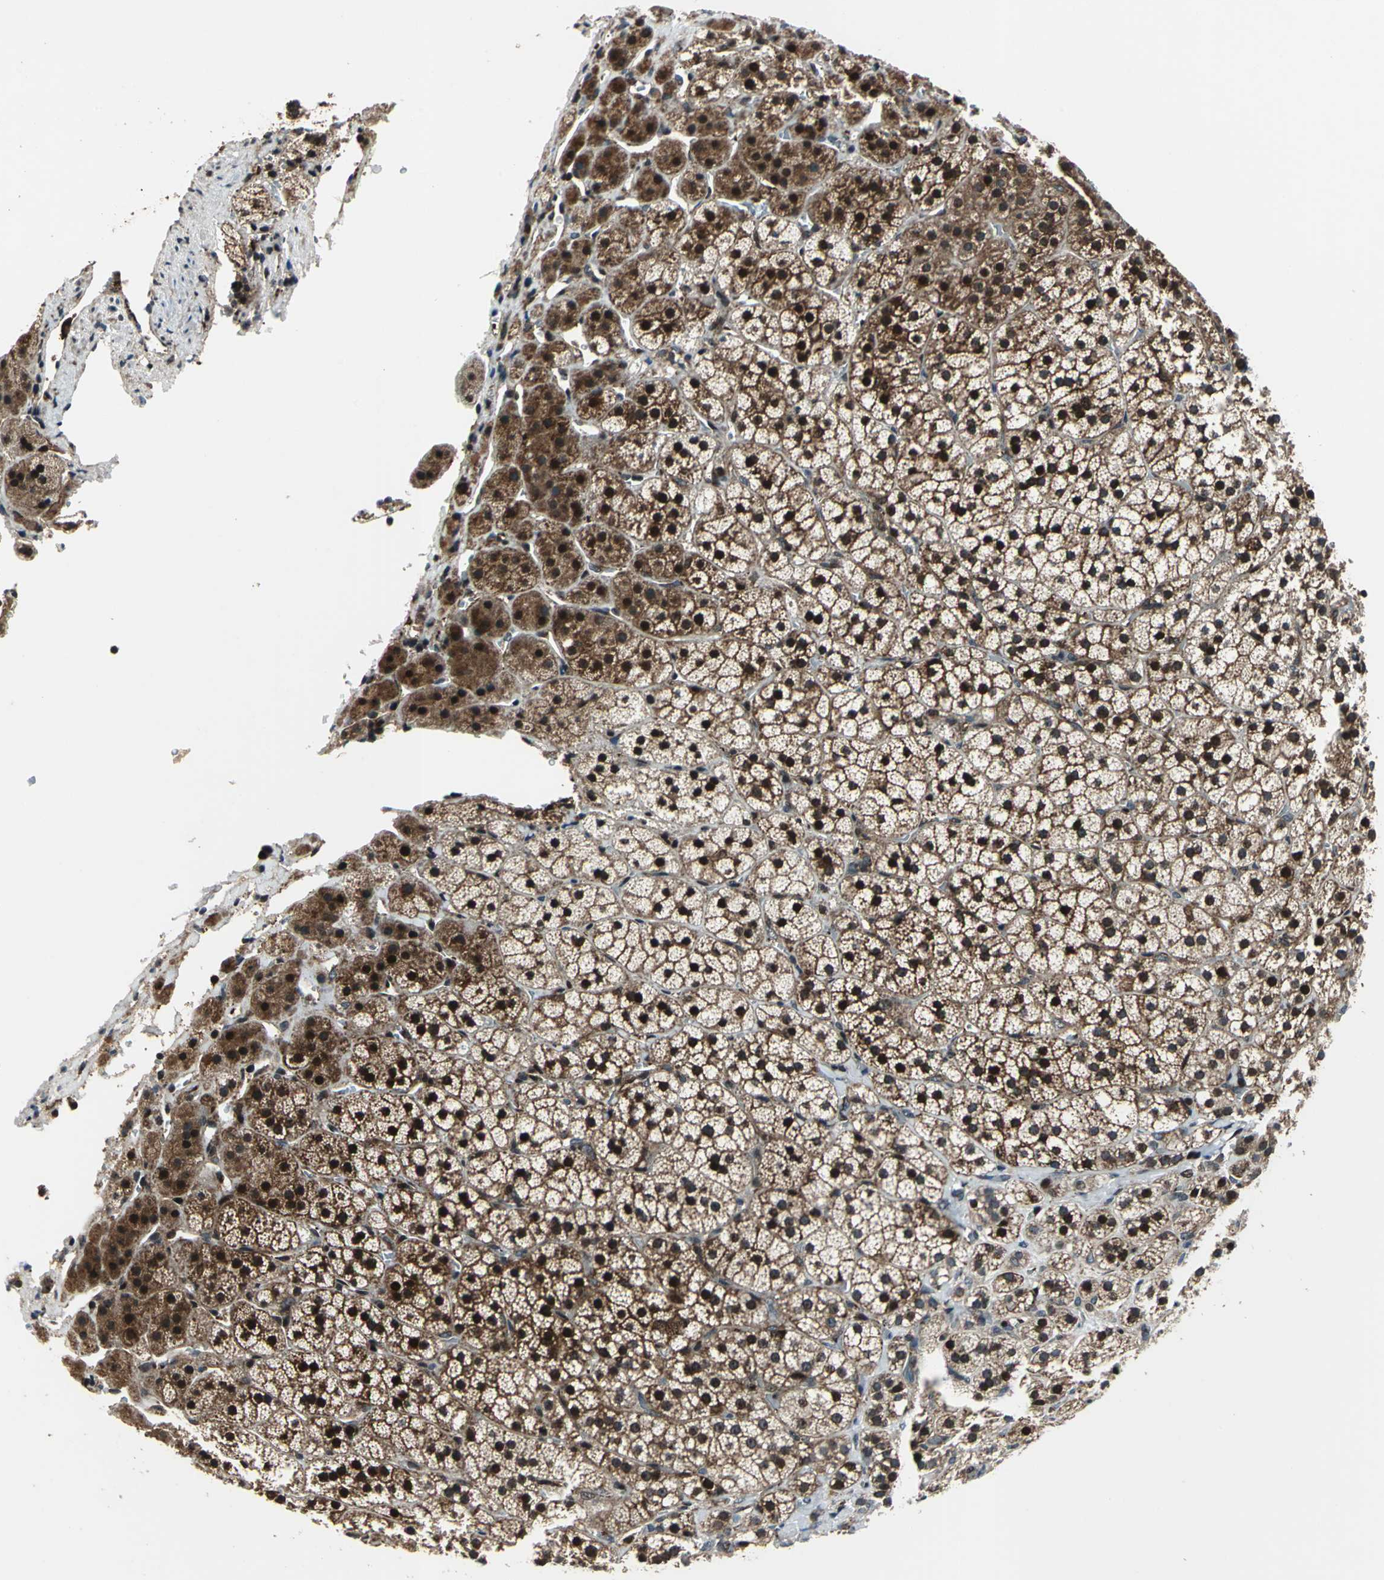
{"staining": {"intensity": "strong", "quantity": ">75%", "location": "cytoplasmic/membranous,nuclear"}, "tissue": "adrenal gland", "cell_type": "Glandular cells", "image_type": "normal", "snomed": [{"axis": "morphology", "description": "Normal tissue, NOS"}, {"axis": "topography", "description": "Adrenal gland"}], "caption": "Protein staining demonstrates strong cytoplasmic/membranous,nuclear staining in approximately >75% of glandular cells in normal adrenal gland. (Stains: DAB in brown, nuclei in blue, Microscopy: brightfield microscopy at high magnification).", "gene": "AATF", "patient": {"sex": "female", "age": 44}}